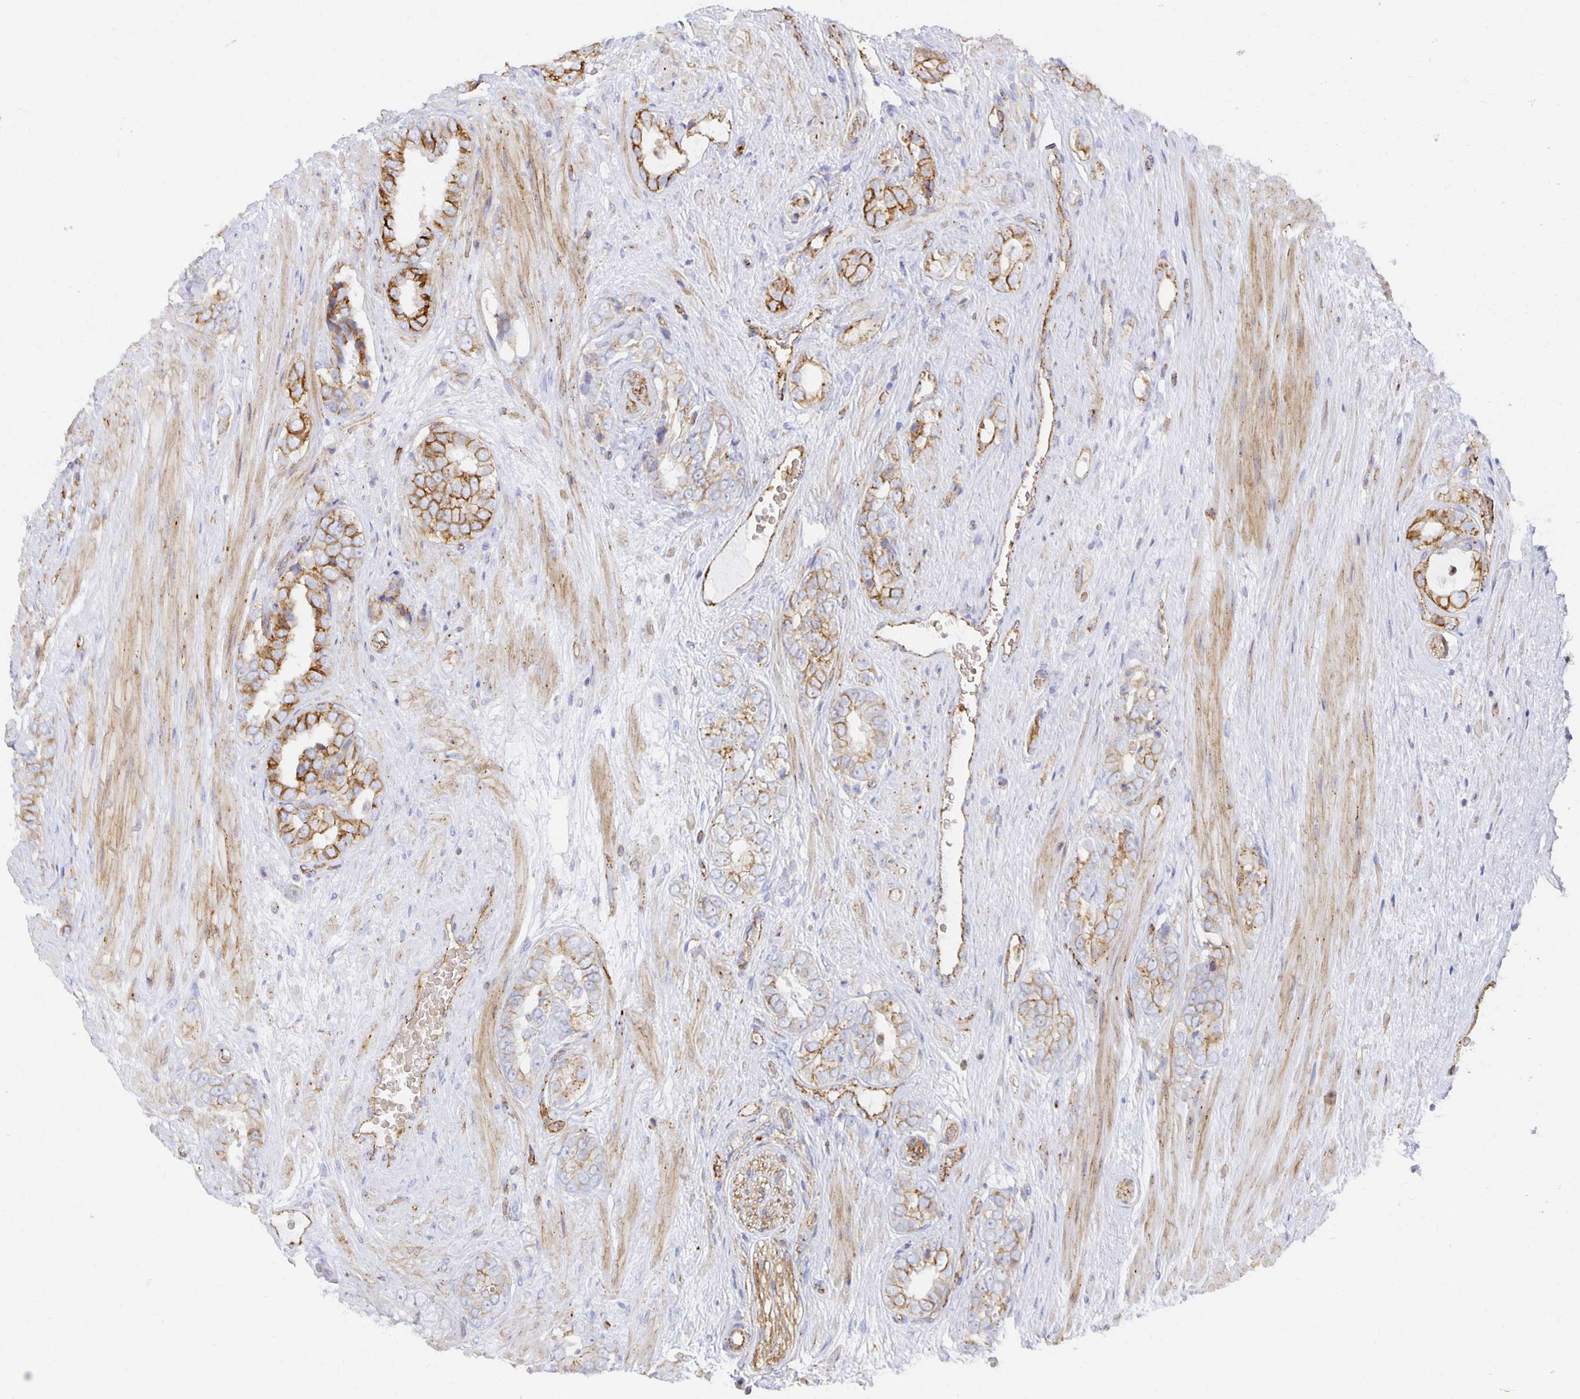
{"staining": {"intensity": "moderate", "quantity": ">75%", "location": "cytoplasmic/membranous"}, "tissue": "prostate cancer", "cell_type": "Tumor cells", "image_type": "cancer", "snomed": [{"axis": "morphology", "description": "Adenocarcinoma, High grade"}, {"axis": "topography", "description": "Prostate"}], "caption": "Prostate adenocarcinoma (high-grade) stained with a protein marker exhibits moderate staining in tumor cells.", "gene": "TAAR1", "patient": {"sex": "male", "age": 71}}